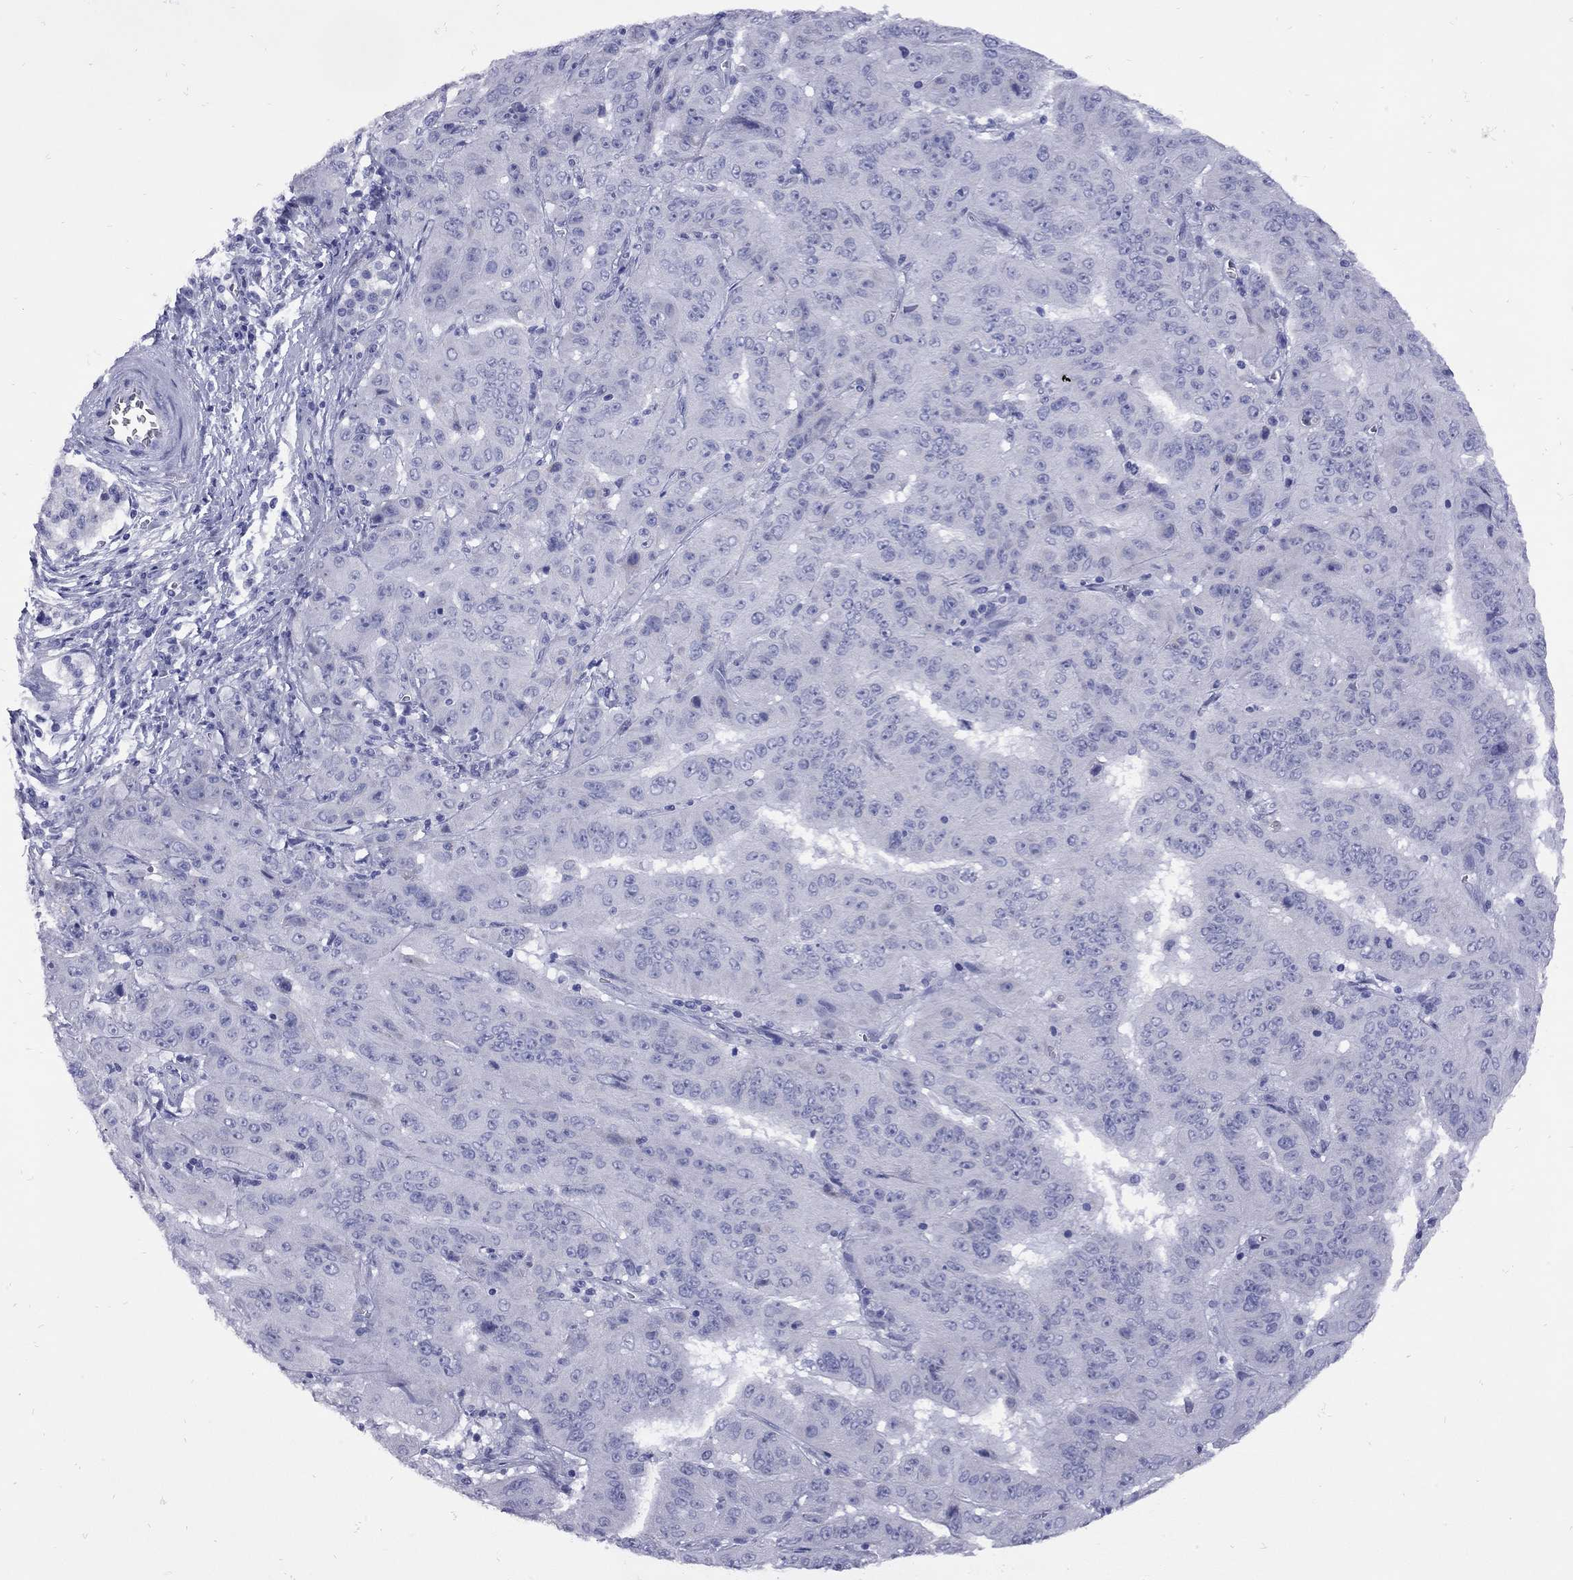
{"staining": {"intensity": "negative", "quantity": "none", "location": "none"}, "tissue": "pancreatic cancer", "cell_type": "Tumor cells", "image_type": "cancer", "snomed": [{"axis": "morphology", "description": "Adenocarcinoma, NOS"}, {"axis": "topography", "description": "Pancreas"}], "caption": "This image is of adenocarcinoma (pancreatic) stained with IHC to label a protein in brown with the nuclei are counter-stained blue. There is no positivity in tumor cells.", "gene": "EPPIN", "patient": {"sex": "male", "age": 63}}